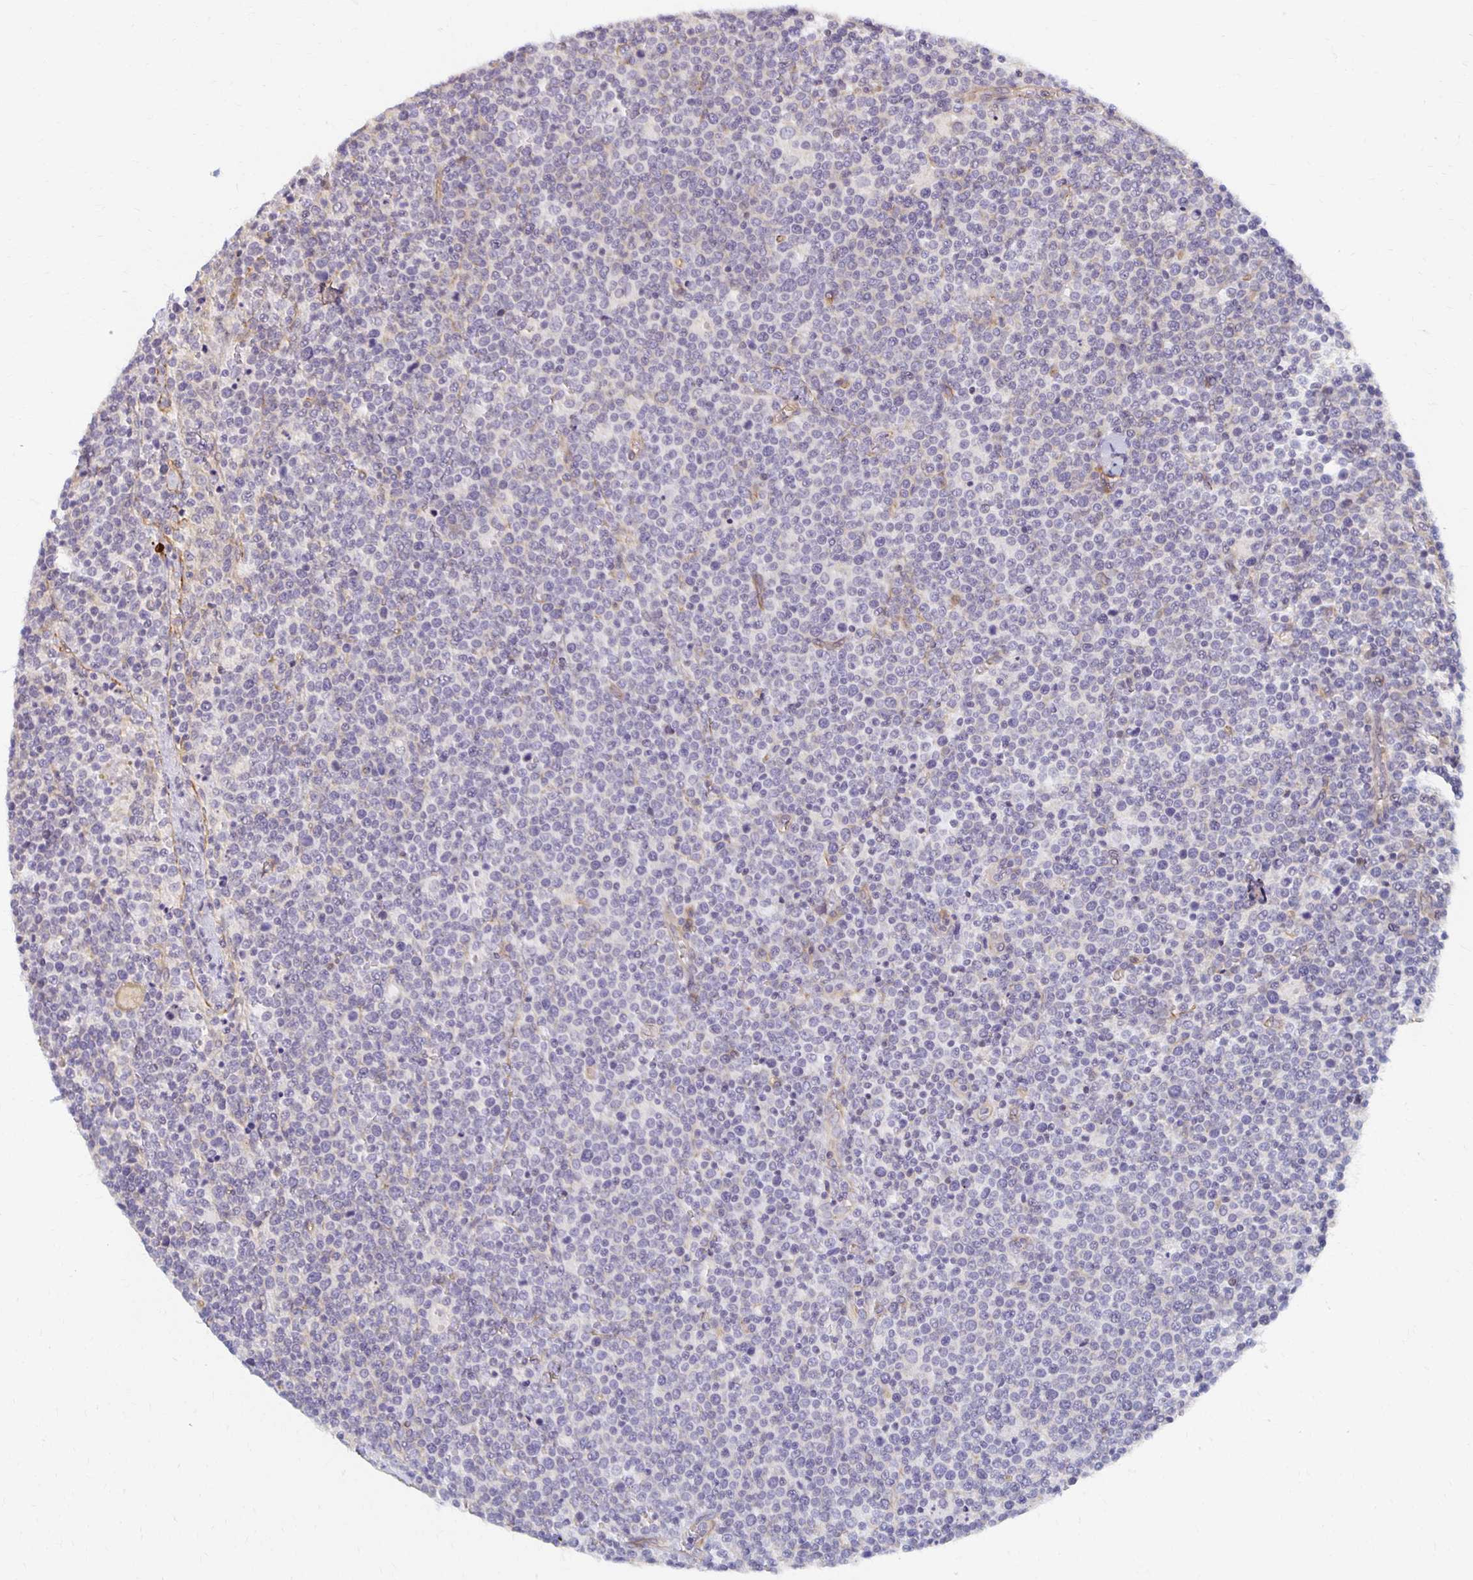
{"staining": {"intensity": "negative", "quantity": "none", "location": "none"}, "tissue": "lymphoma", "cell_type": "Tumor cells", "image_type": "cancer", "snomed": [{"axis": "morphology", "description": "Malignant lymphoma, non-Hodgkin's type, High grade"}, {"axis": "topography", "description": "Lymph node"}], "caption": "This photomicrograph is of lymphoma stained with immunohistochemistry to label a protein in brown with the nuclei are counter-stained blue. There is no expression in tumor cells.", "gene": "SORL1", "patient": {"sex": "male", "age": 61}}